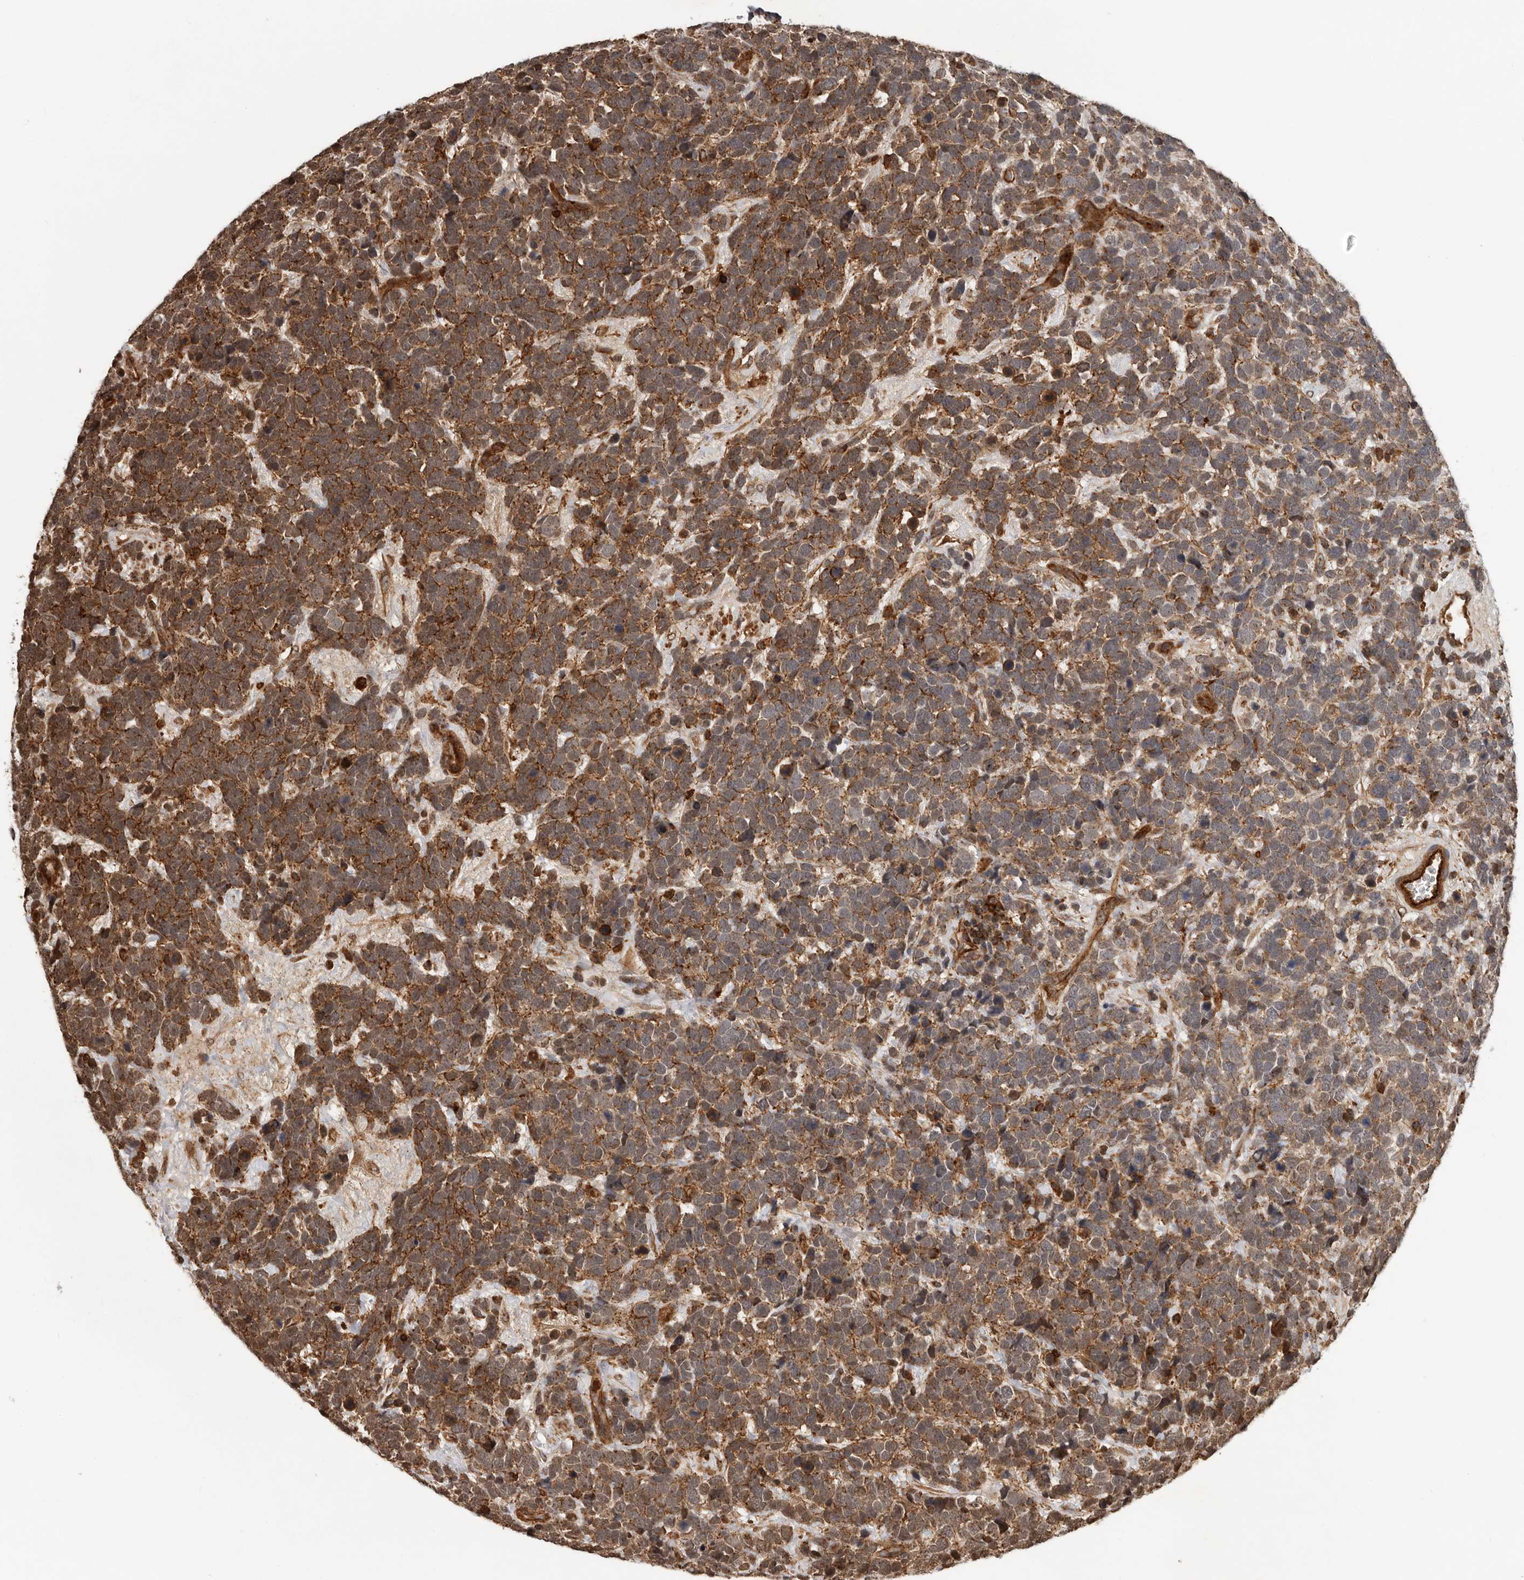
{"staining": {"intensity": "moderate", "quantity": ">75%", "location": "cytoplasmic/membranous"}, "tissue": "urothelial cancer", "cell_type": "Tumor cells", "image_type": "cancer", "snomed": [{"axis": "morphology", "description": "Urothelial carcinoma, High grade"}, {"axis": "topography", "description": "Urinary bladder"}], "caption": "Urothelial carcinoma (high-grade) stained with immunohistochemistry (IHC) demonstrates moderate cytoplasmic/membranous staining in about >75% of tumor cells.", "gene": "RNF157", "patient": {"sex": "female", "age": 82}}